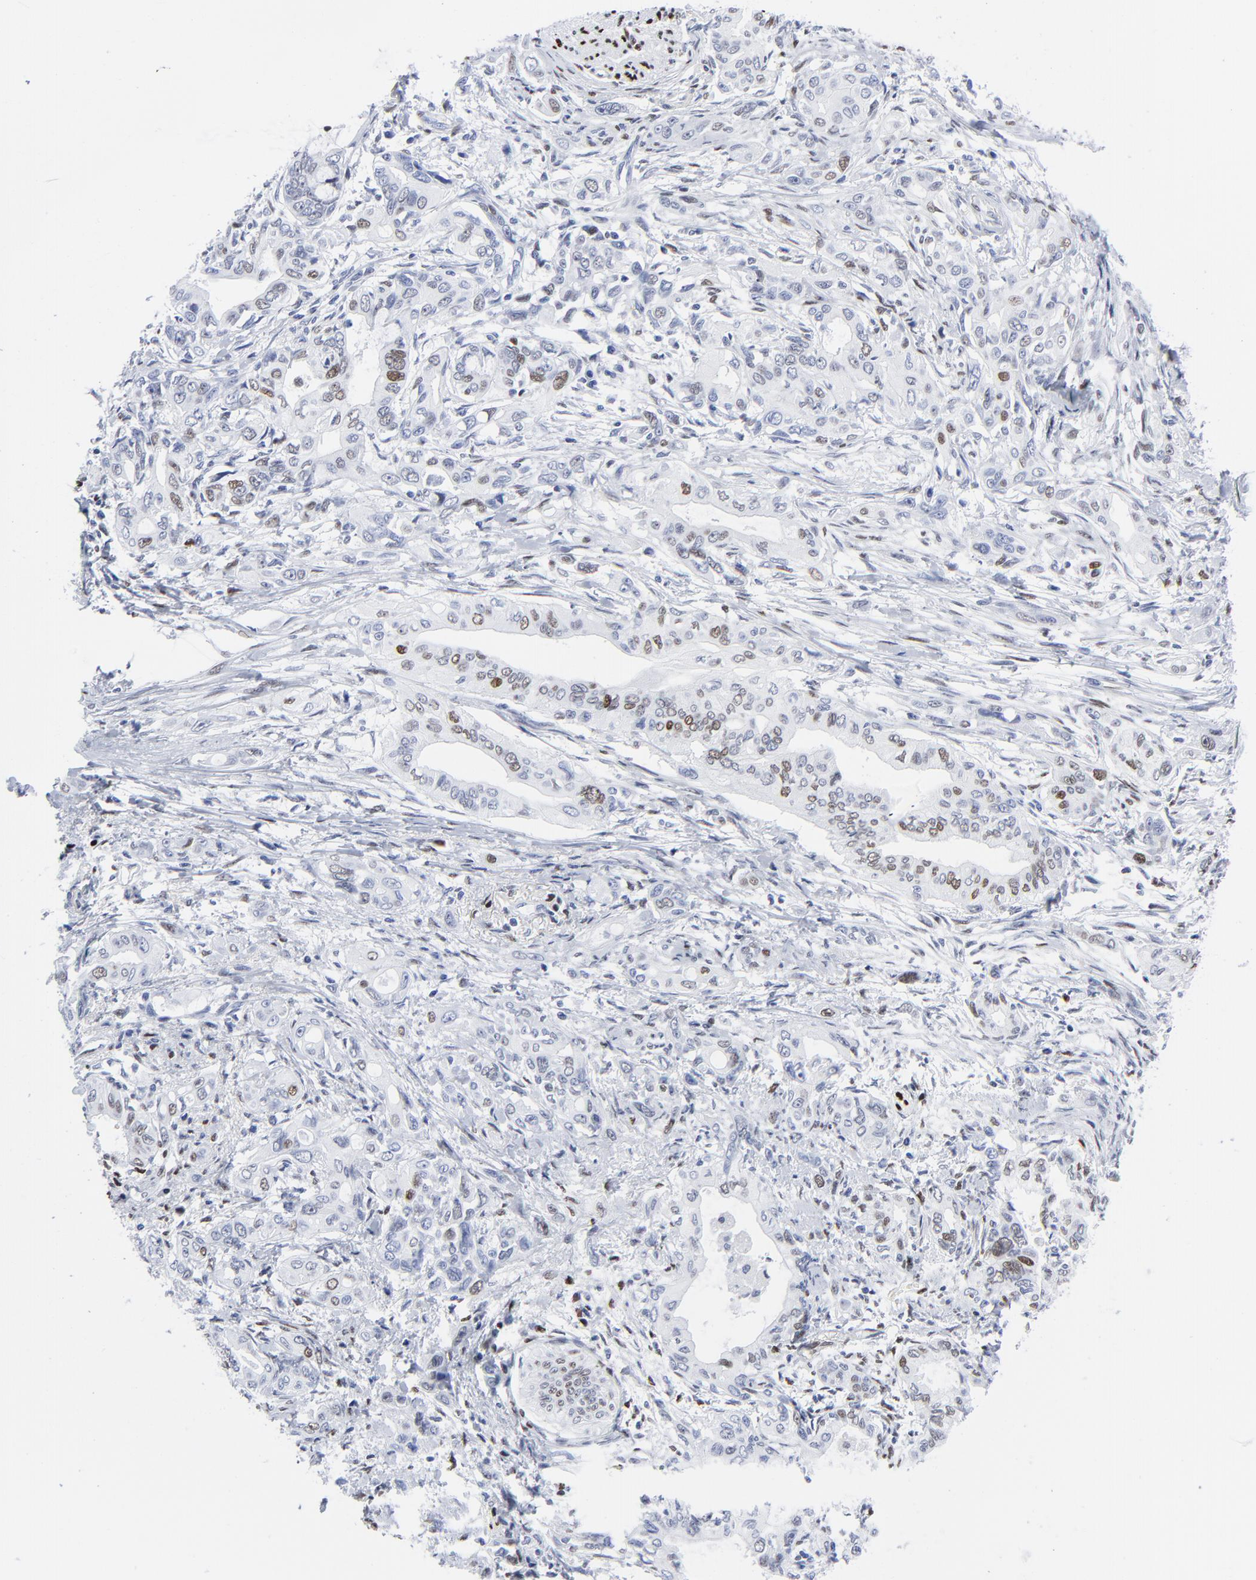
{"staining": {"intensity": "moderate", "quantity": "<25%", "location": "nuclear"}, "tissue": "pancreatic cancer", "cell_type": "Tumor cells", "image_type": "cancer", "snomed": [{"axis": "morphology", "description": "Adenocarcinoma, NOS"}, {"axis": "topography", "description": "Pancreas"}], "caption": "This is a photomicrograph of IHC staining of pancreatic cancer, which shows moderate positivity in the nuclear of tumor cells.", "gene": "JUN", "patient": {"sex": "female", "age": 60}}